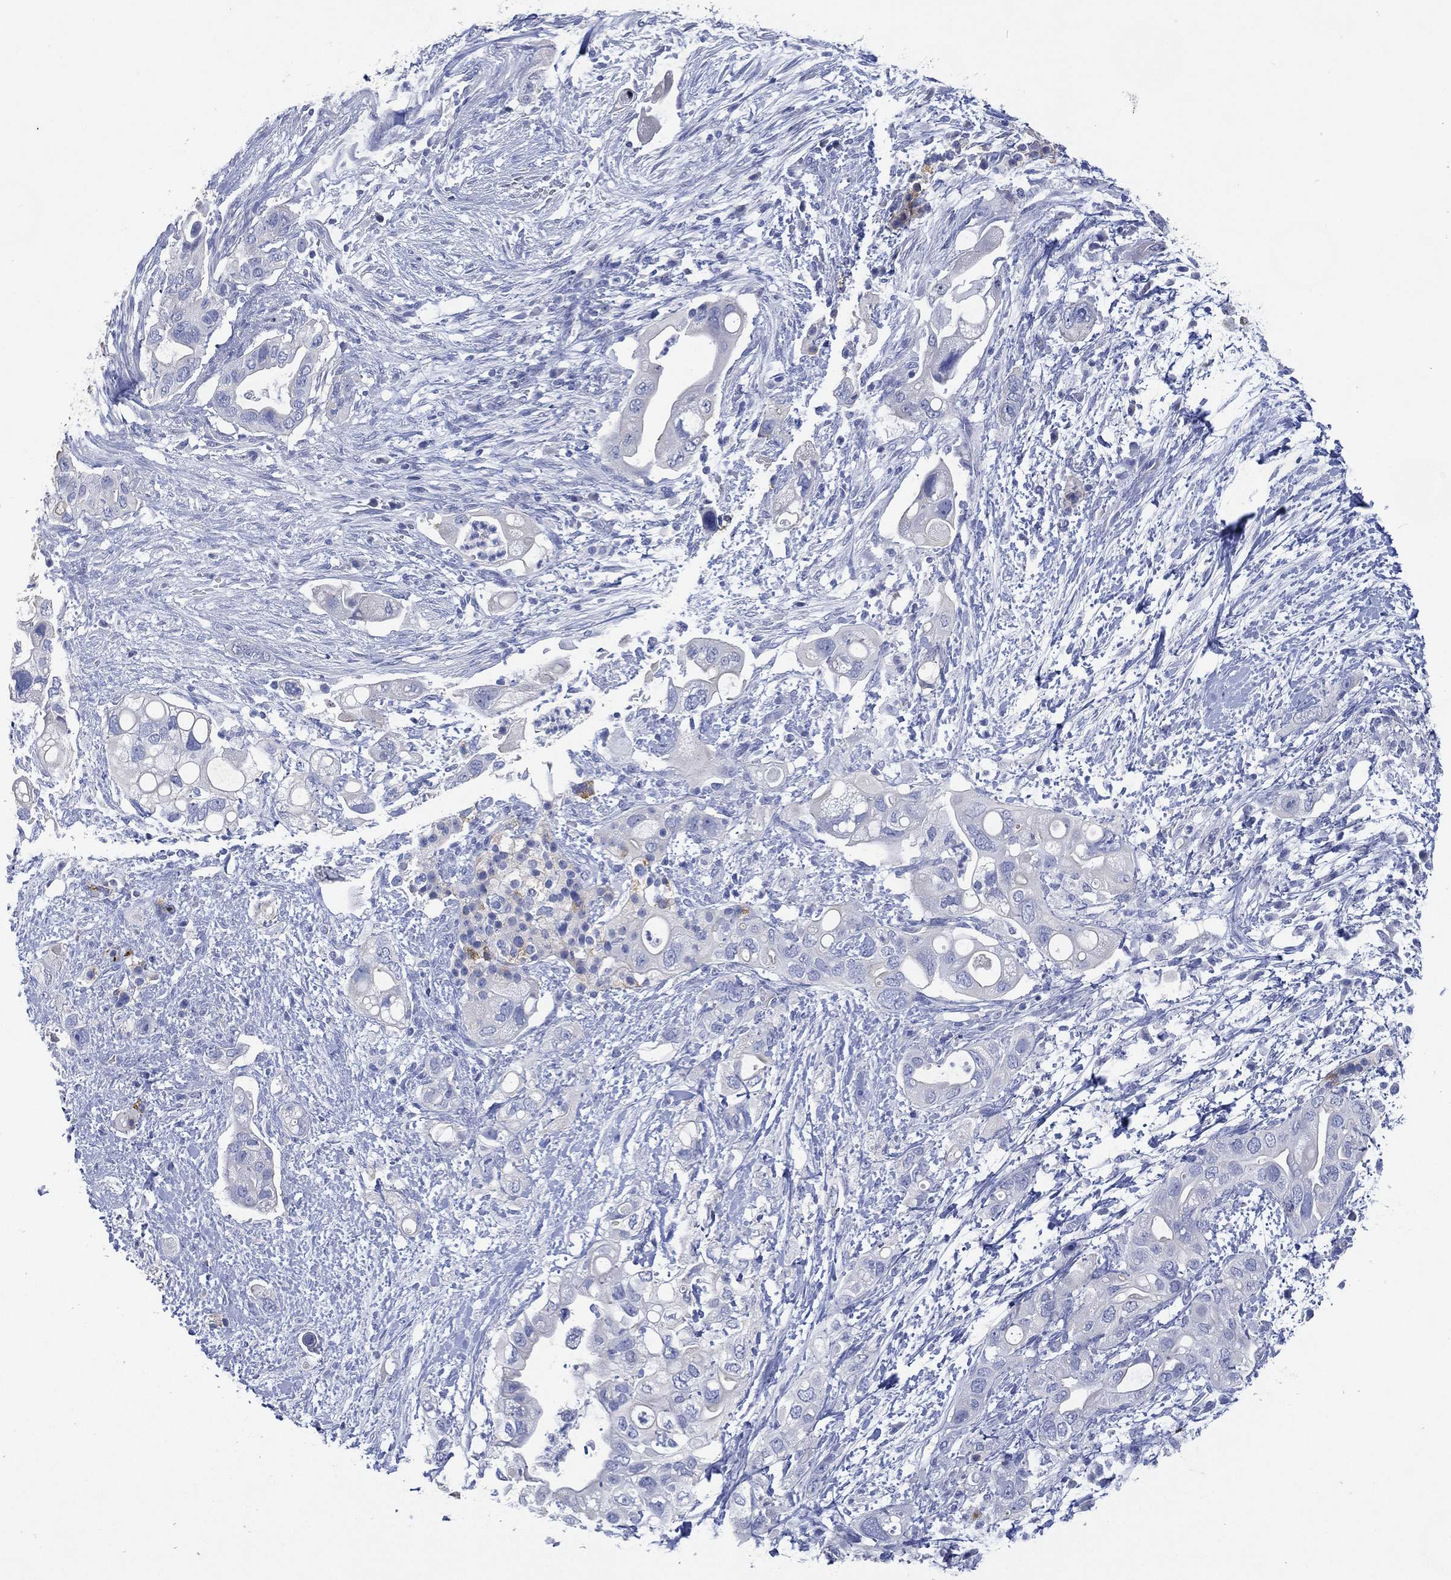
{"staining": {"intensity": "negative", "quantity": "none", "location": "none"}, "tissue": "pancreatic cancer", "cell_type": "Tumor cells", "image_type": "cancer", "snomed": [{"axis": "morphology", "description": "Adenocarcinoma, NOS"}, {"axis": "topography", "description": "Pancreas"}], "caption": "Immunohistochemistry (IHC) photomicrograph of human pancreatic cancer stained for a protein (brown), which exhibits no positivity in tumor cells.", "gene": "FMO1", "patient": {"sex": "female", "age": 72}}